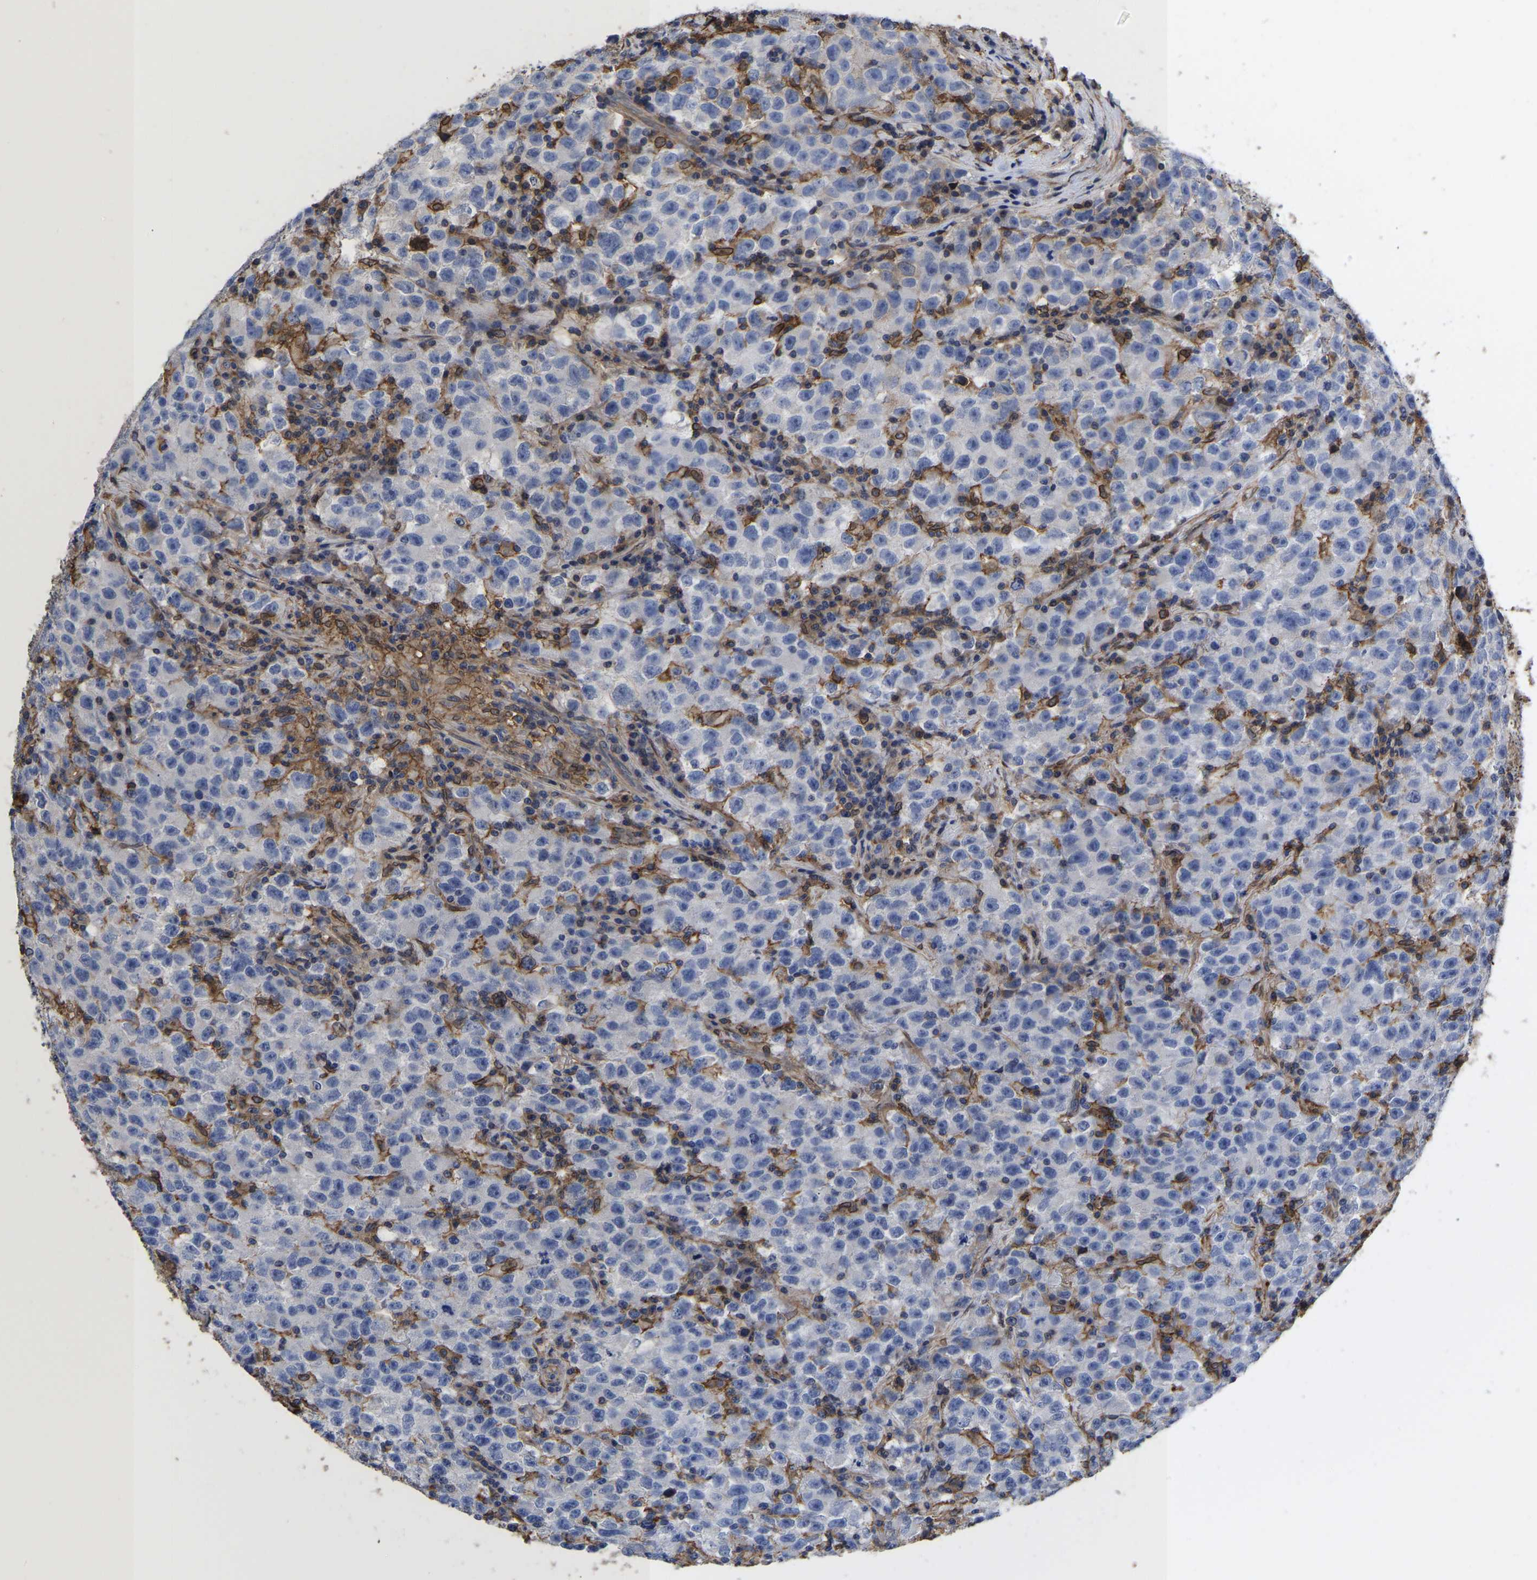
{"staining": {"intensity": "negative", "quantity": "none", "location": "none"}, "tissue": "testis cancer", "cell_type": "Tumor cells", "image_type": "cancer", "snomed": [{"axis": "morphology", "description": "Seminoma, NOS"}, {"axis": "topography", "description": "Testis"}], "caption": "An image of testis cancer (seminoma) stained for a protein displays no brown staining in tumor cells. (DAB (3,3'-diaminobenzidine) IHC, high magnification).", "gene": "LIF", "patient": {"sex": "male", "age": 22}}